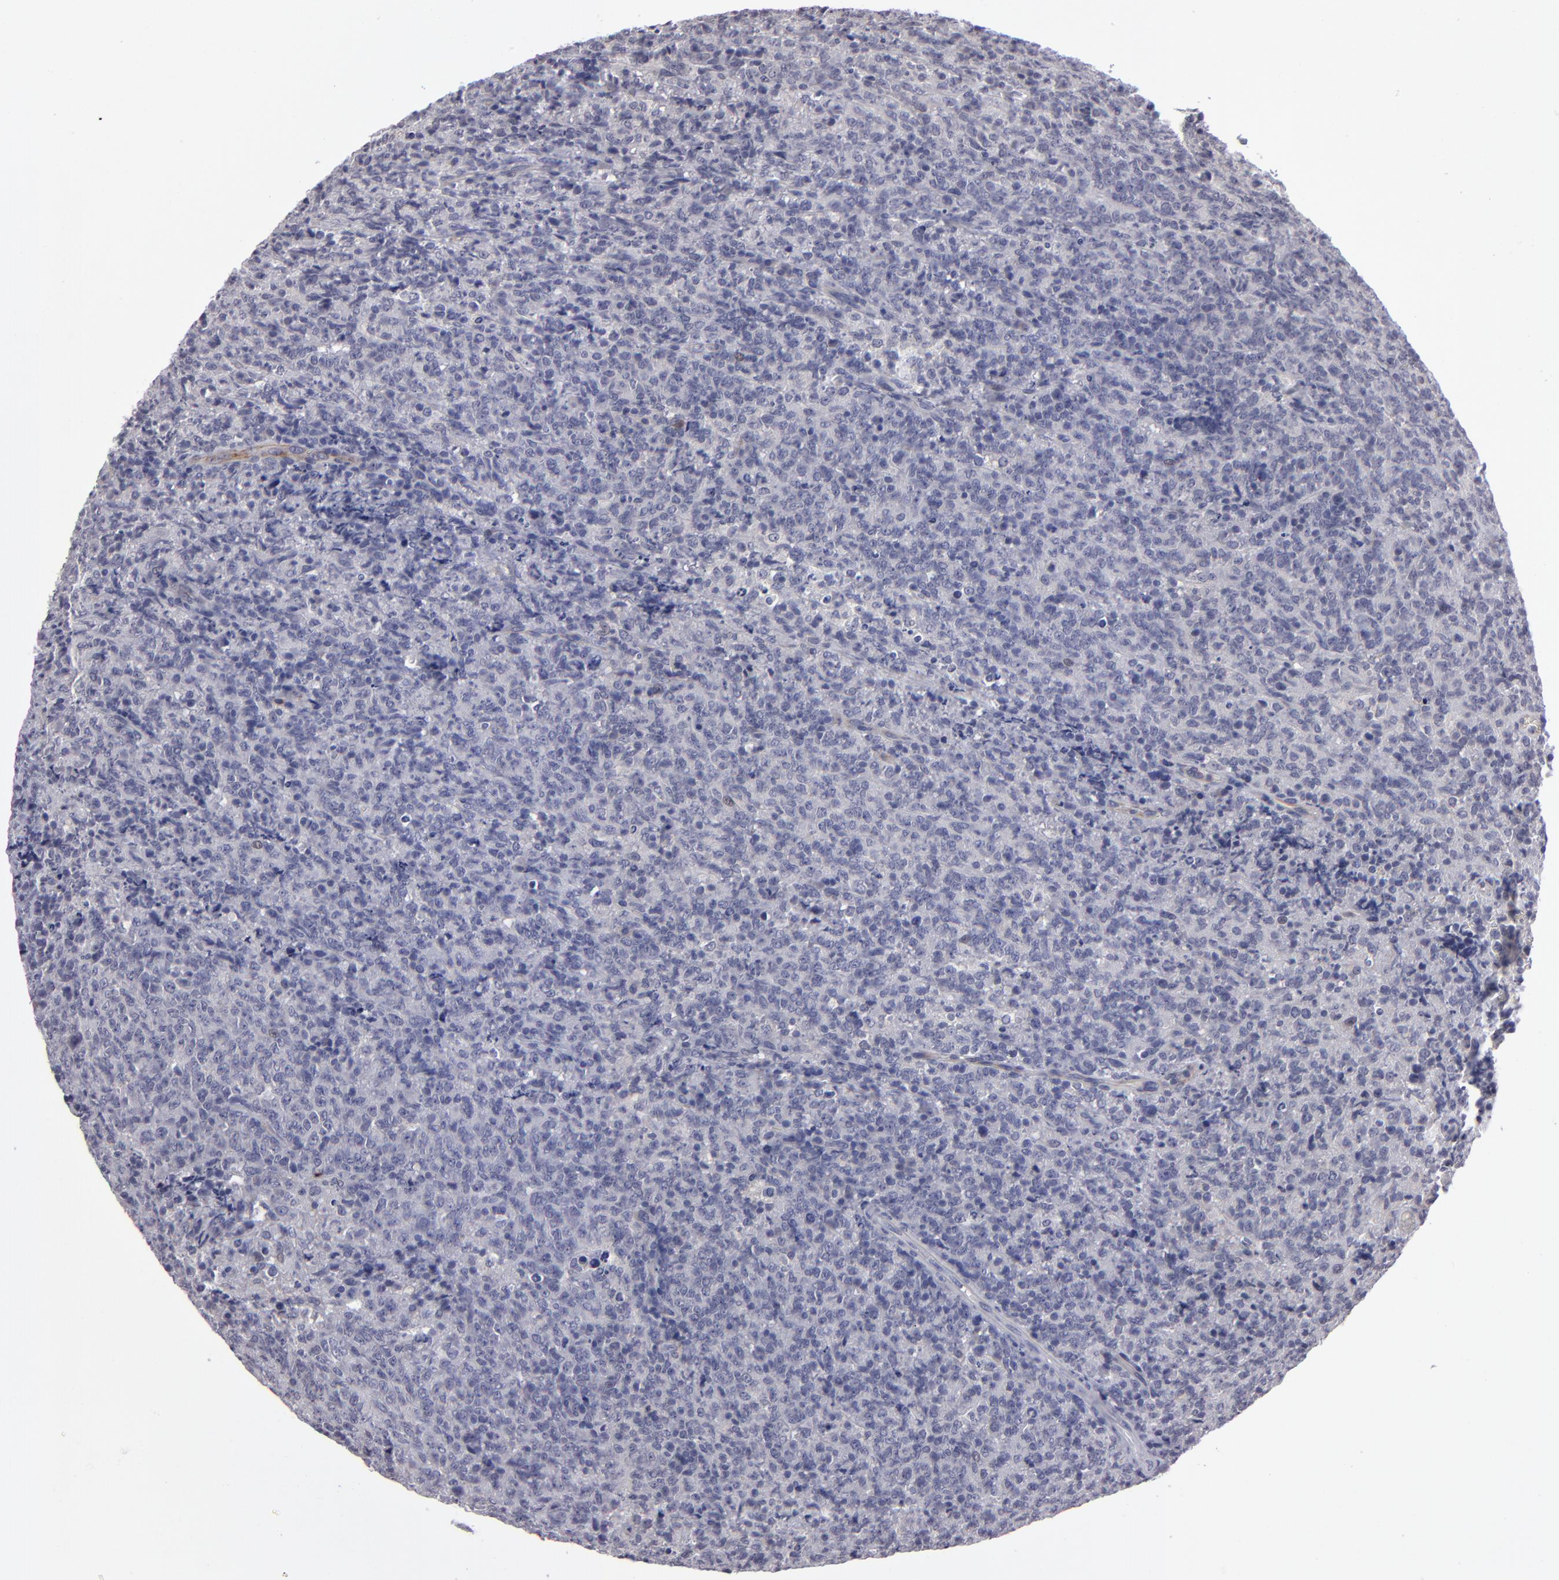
{"staining": {"intensity": "negative", "quantity": "none", "location": "none"}, "tissue": "lymphoma", "cell_type": "Tumor cells", "image_type": "cancer", "snomed": [{"axis": "morphology", "description": "Malignant lymphoma, non-Hodgkin's type, High grade"}, {"axis": "topography", "description": "Tonsil"}], "caption": "This is an immunohistochemistry histopathology image of human lymphoma. There is no staining in tumor cells.", "gene": "ZNF175", "patient": {"sex": "female", "age": 36}}